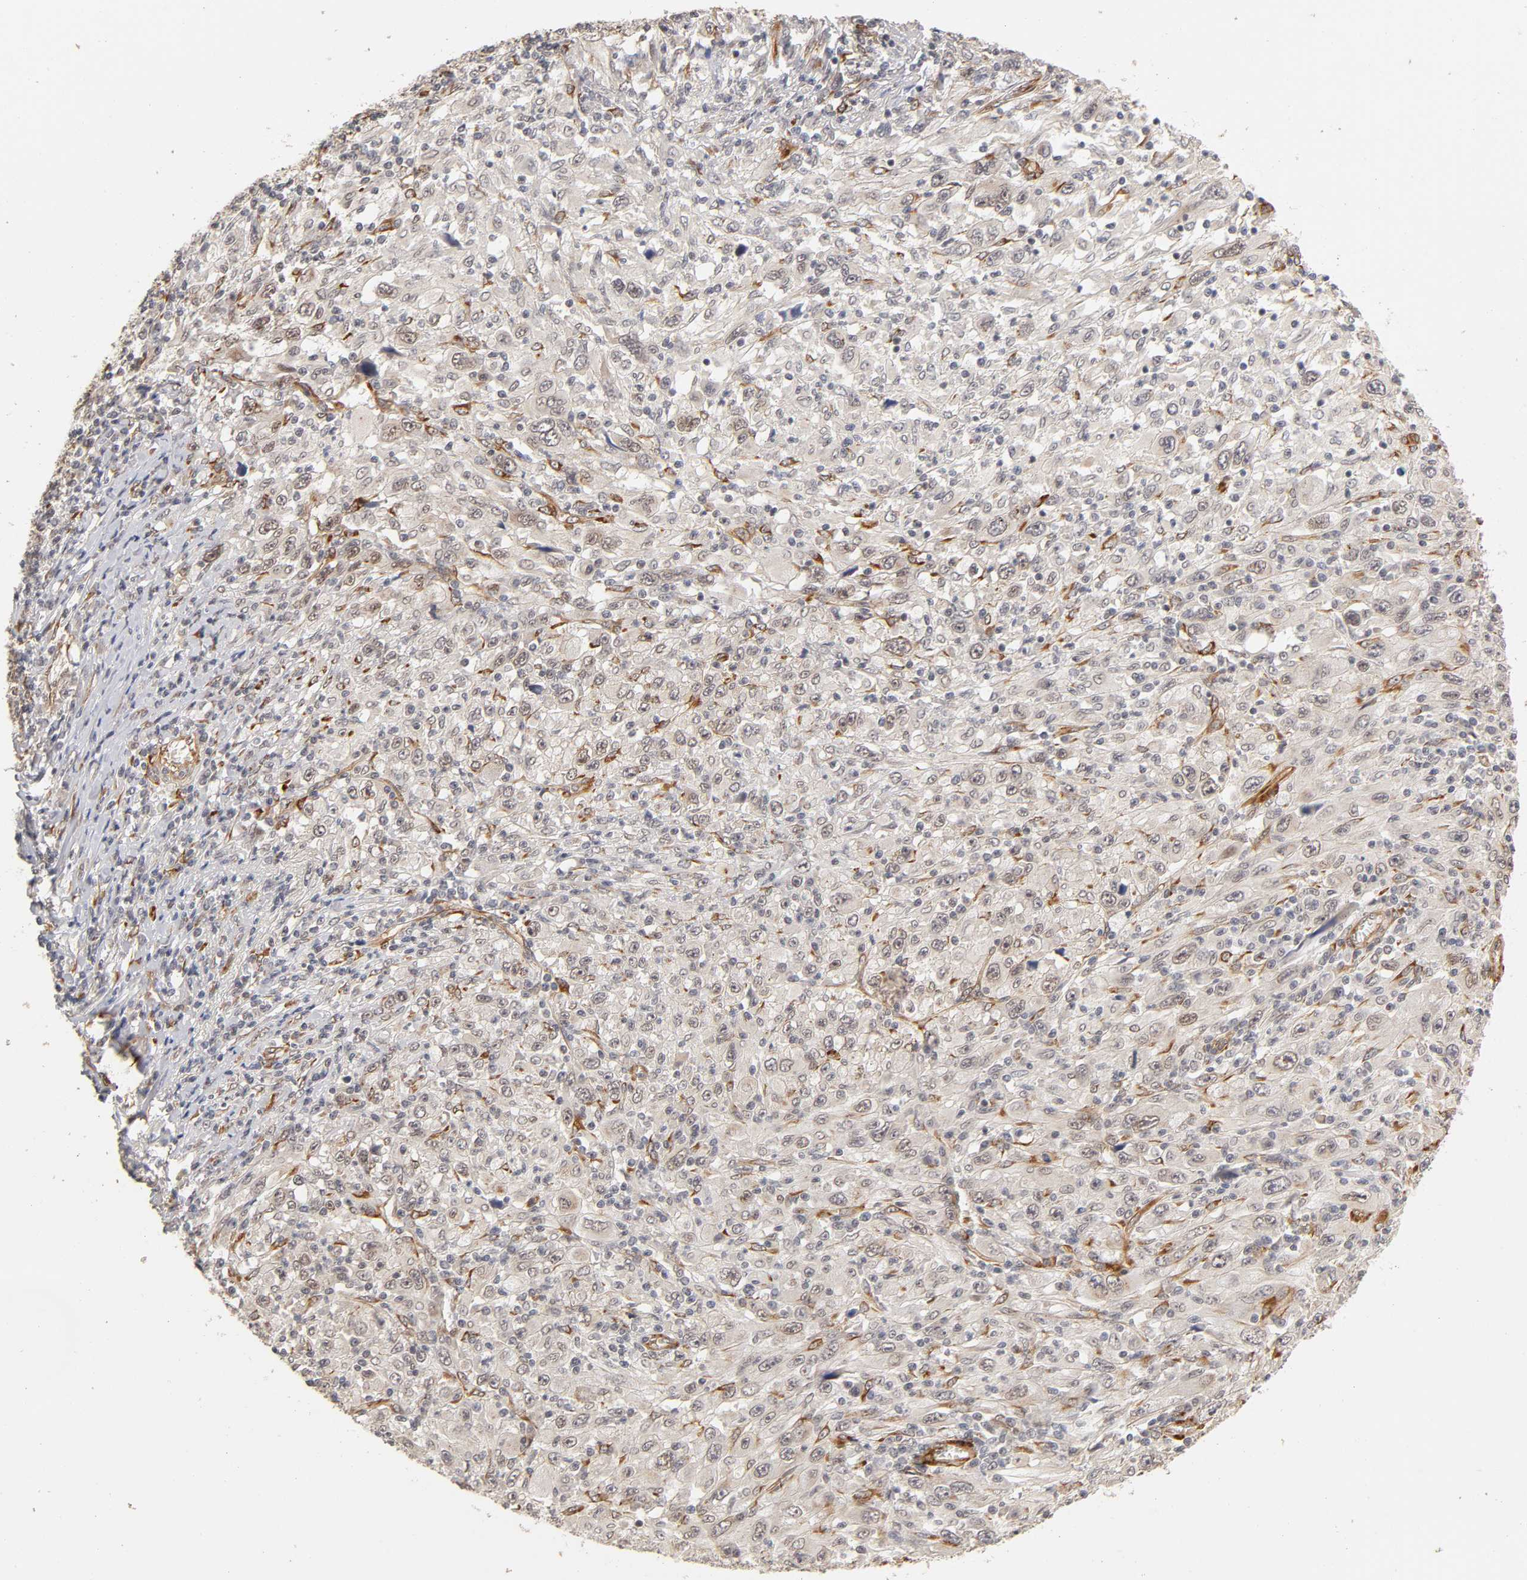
{"staining": {"intensity": "weak", "quantity": "<25%", "location": "cytoplasmic/membranous"}, "tissue": "melanoma", "cell_type": "Tumor cells", "image_type": "cancer", "snomed": [{"axis": "morphology", "description": "Malignant melanoma, Metastatic site"}, {"axis": "topography", "description": "Skin"}], "caption": "Protein analysis of malignant melanoma (metastatic site) demonstrates no significant staining in tumor cells.", "gene": "LAMB1", "patient": {"sex": "female", "age": 56}}